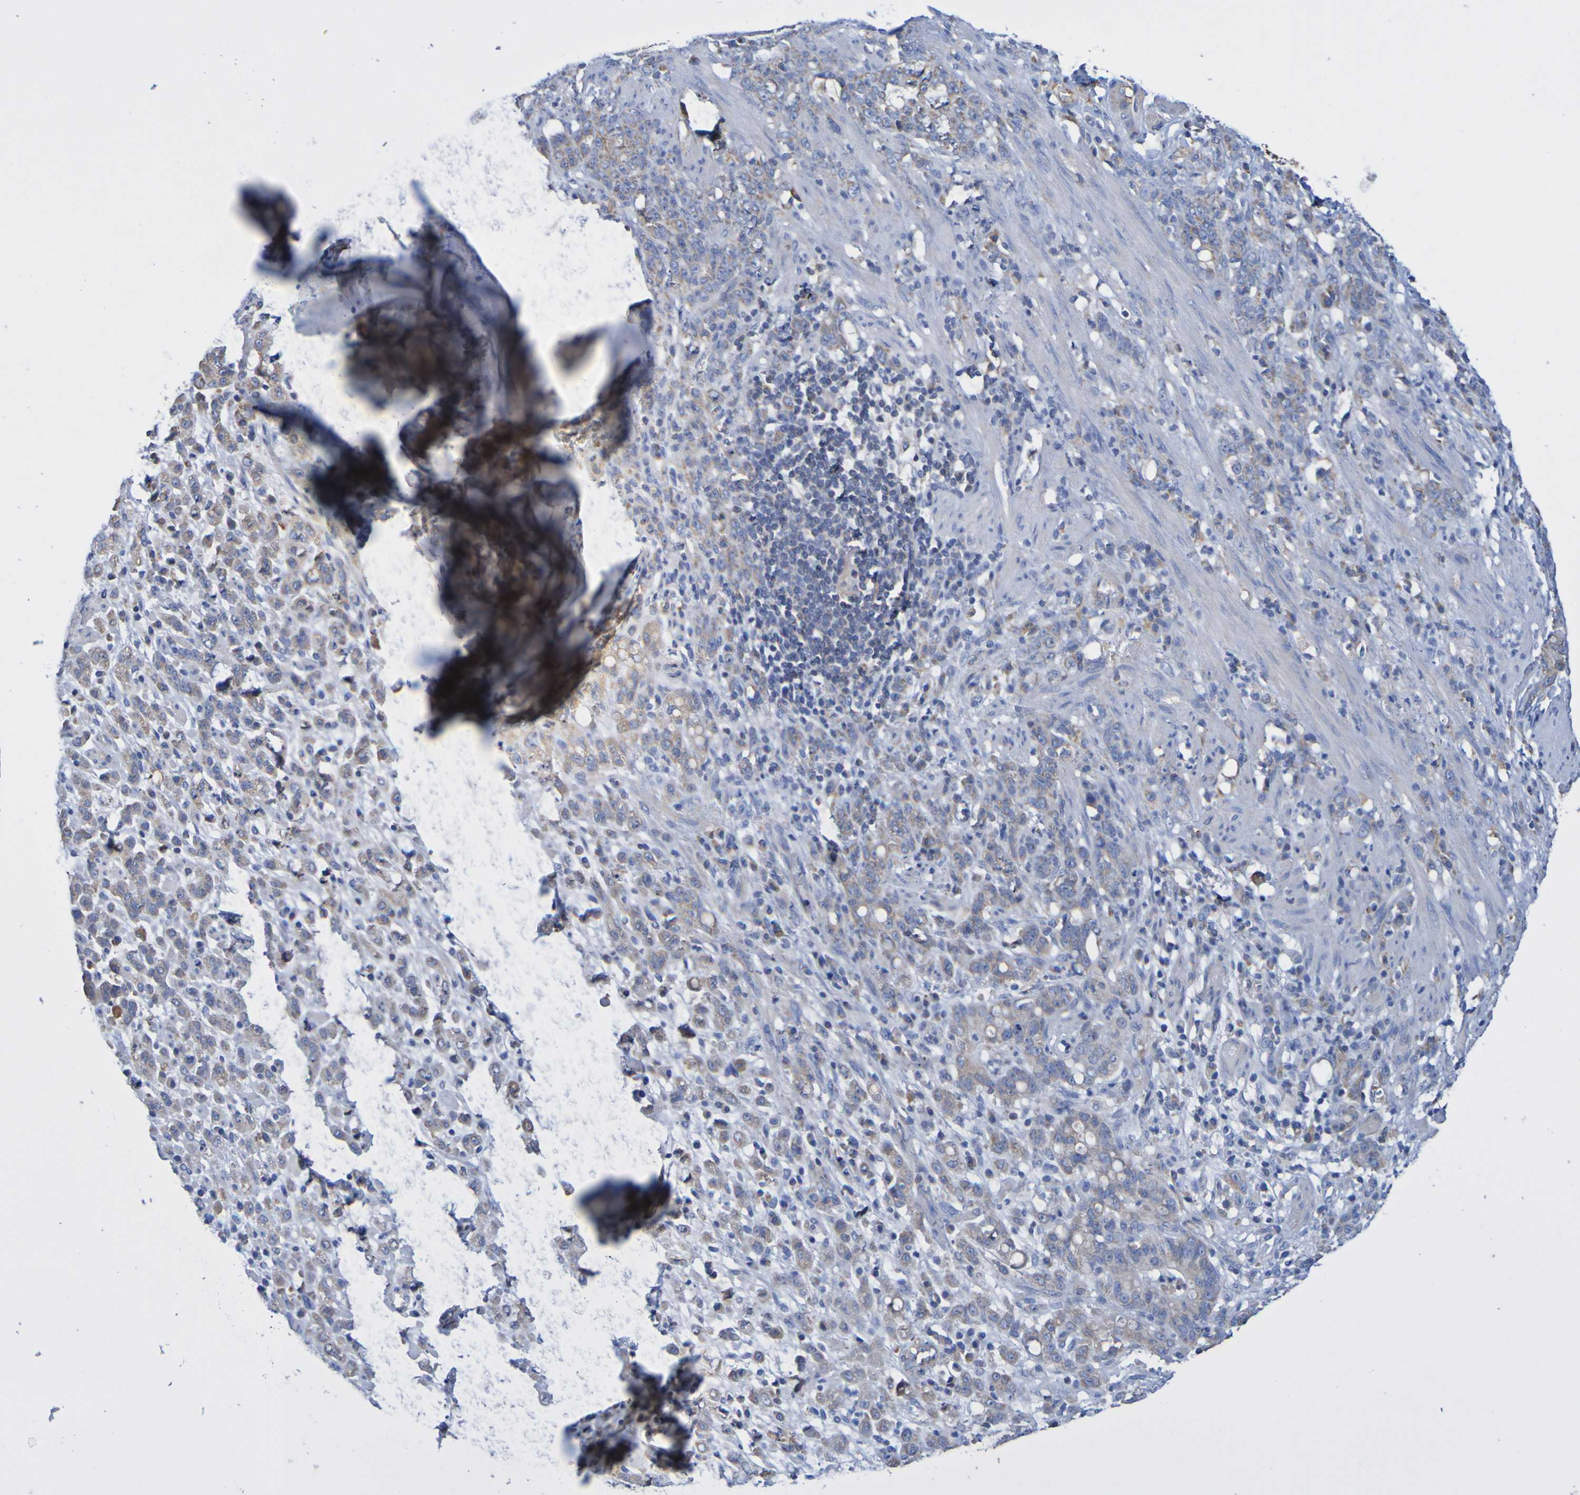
{"staining": {"intensity": "weak", "quantity": ">75%", "location": "cytoplasmic/membranous"}, "tissue": "stomach cancer", "cell_type": "Tumor cells", "image_type": "cancer", "snomed": [{"axis": "morphology", "description": "Adenocarcinoma, NOS"}, {"axis": "topography", "description": "Stomach, lower"}], "caption": "Immunohistochemistry micrograph of neoplastic tissue: adenocarcinoma (stomach) stained using IHC reveals low levels of weak protein expression localized specifically in the cytoplasmic/membranous of tumor cells, appearing as a cytoplasmic/membranous brown color.", "gene": "CNTN2", "patient": {"sex": "male", "age": 88}}